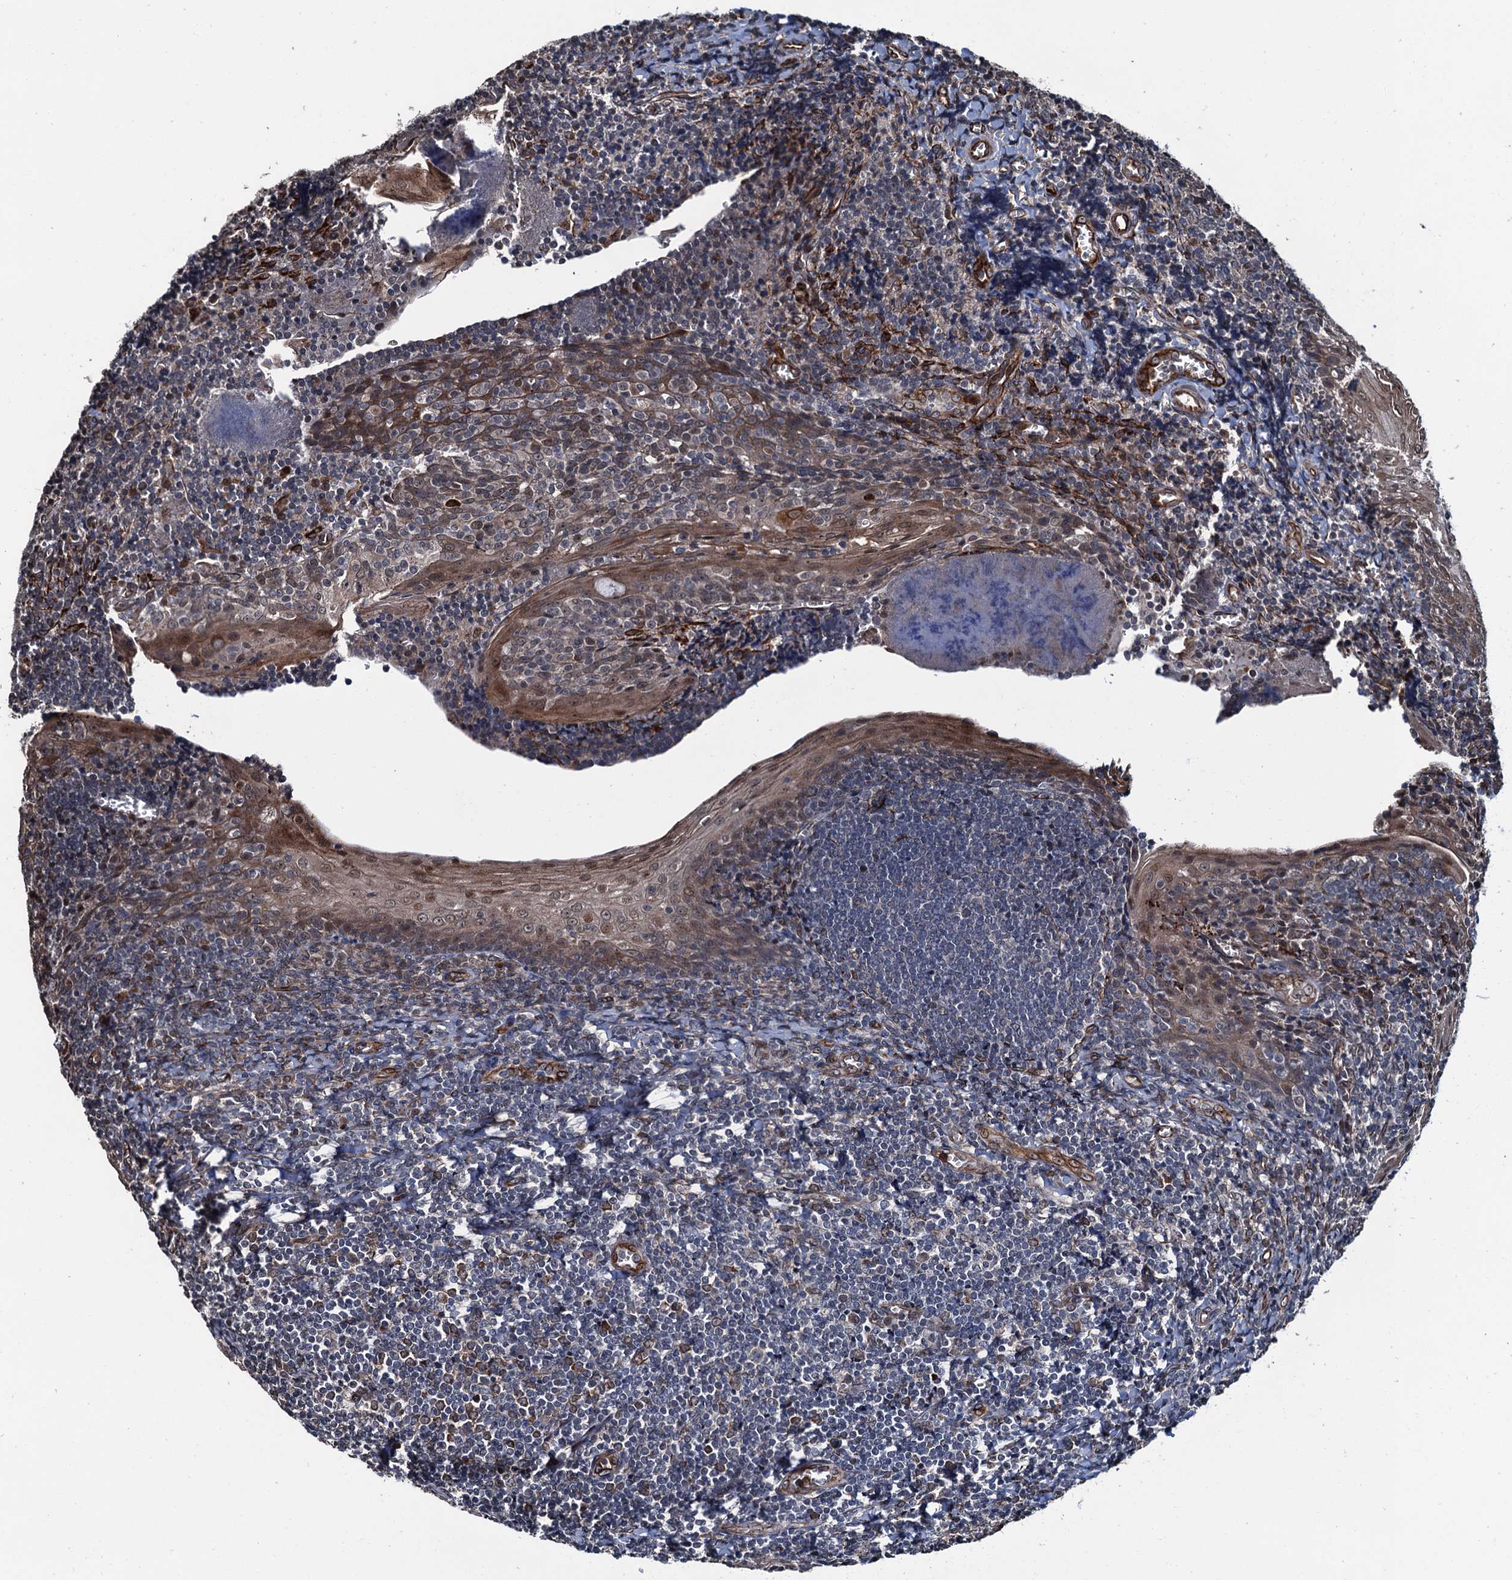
{"staining": {"intensity": "weak", "quantity": "<25%", "location": "nuclear"}, "tissue": "tonsil", "cell_type": "Germinal center cells", "image_type": "normal", "snomed": [{"axis": "morphology", "description": "Normal tissue, NOS"}, {"axis": "topography", "description": "Tonsil"}], "caption": "Immunohistochemistry micrograph of unremarkable tonsil: human tonsil stained with DAB (3,3'-diaminobenzidine) displays no significant protein positivity in germinal center cells. (DAB immunohistochemistry with hematoxylin counter stain).", "gene": "WHAMM", "patient": {"sex": "male", "age": 27}}